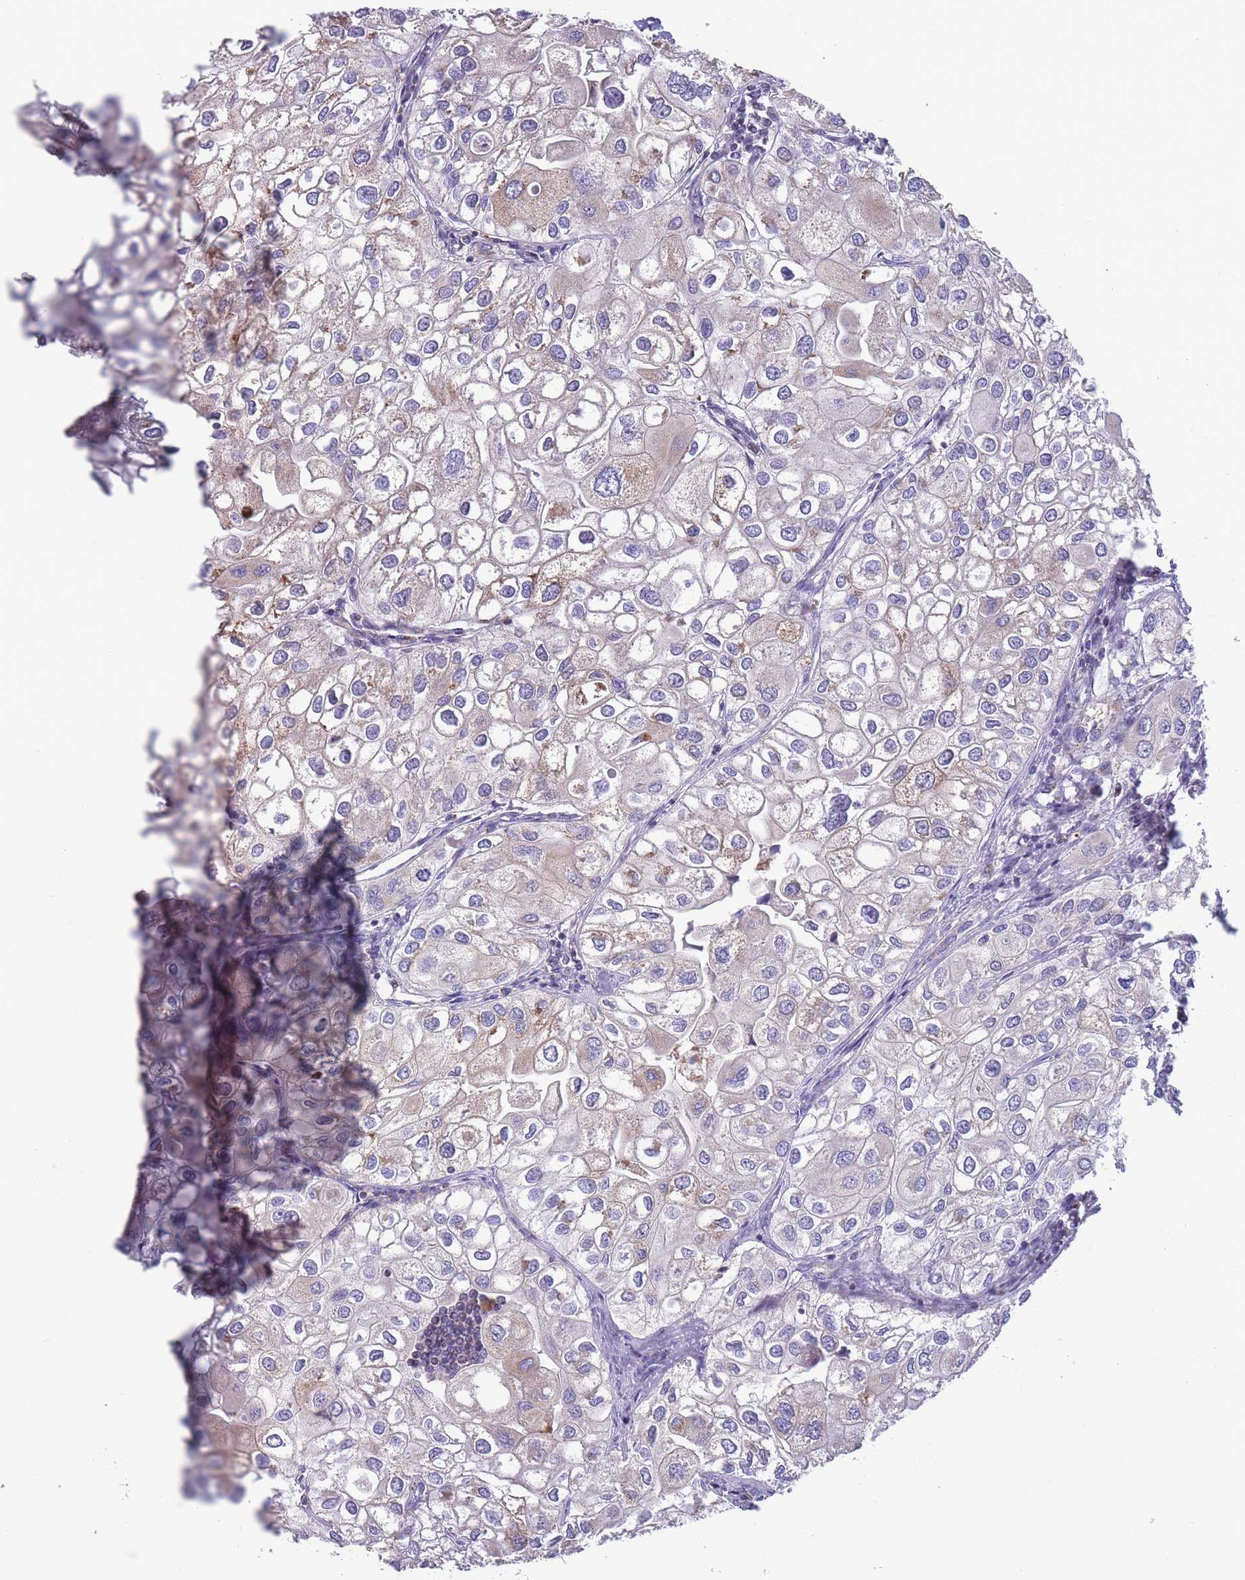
{"staining": {"intensity": "weak", "quantity": "<25%", "location": "cytoplasmic/membranous"}, "tissue": "urothelial cancer", "cell_type": "Tumor cells", "image_type": "cancer", "snomed": [{"axis": "morphology", "description": "Urothelial carcinoma, High grade"}, {"axis": "topography", "description": "Urinary bladder"}], "caption": "A histopathology image of human urothelial cancer is negative for staining in tumor cells.", "gene": "SLC25A42", "patient": {"sex": "male", "age": 64}}